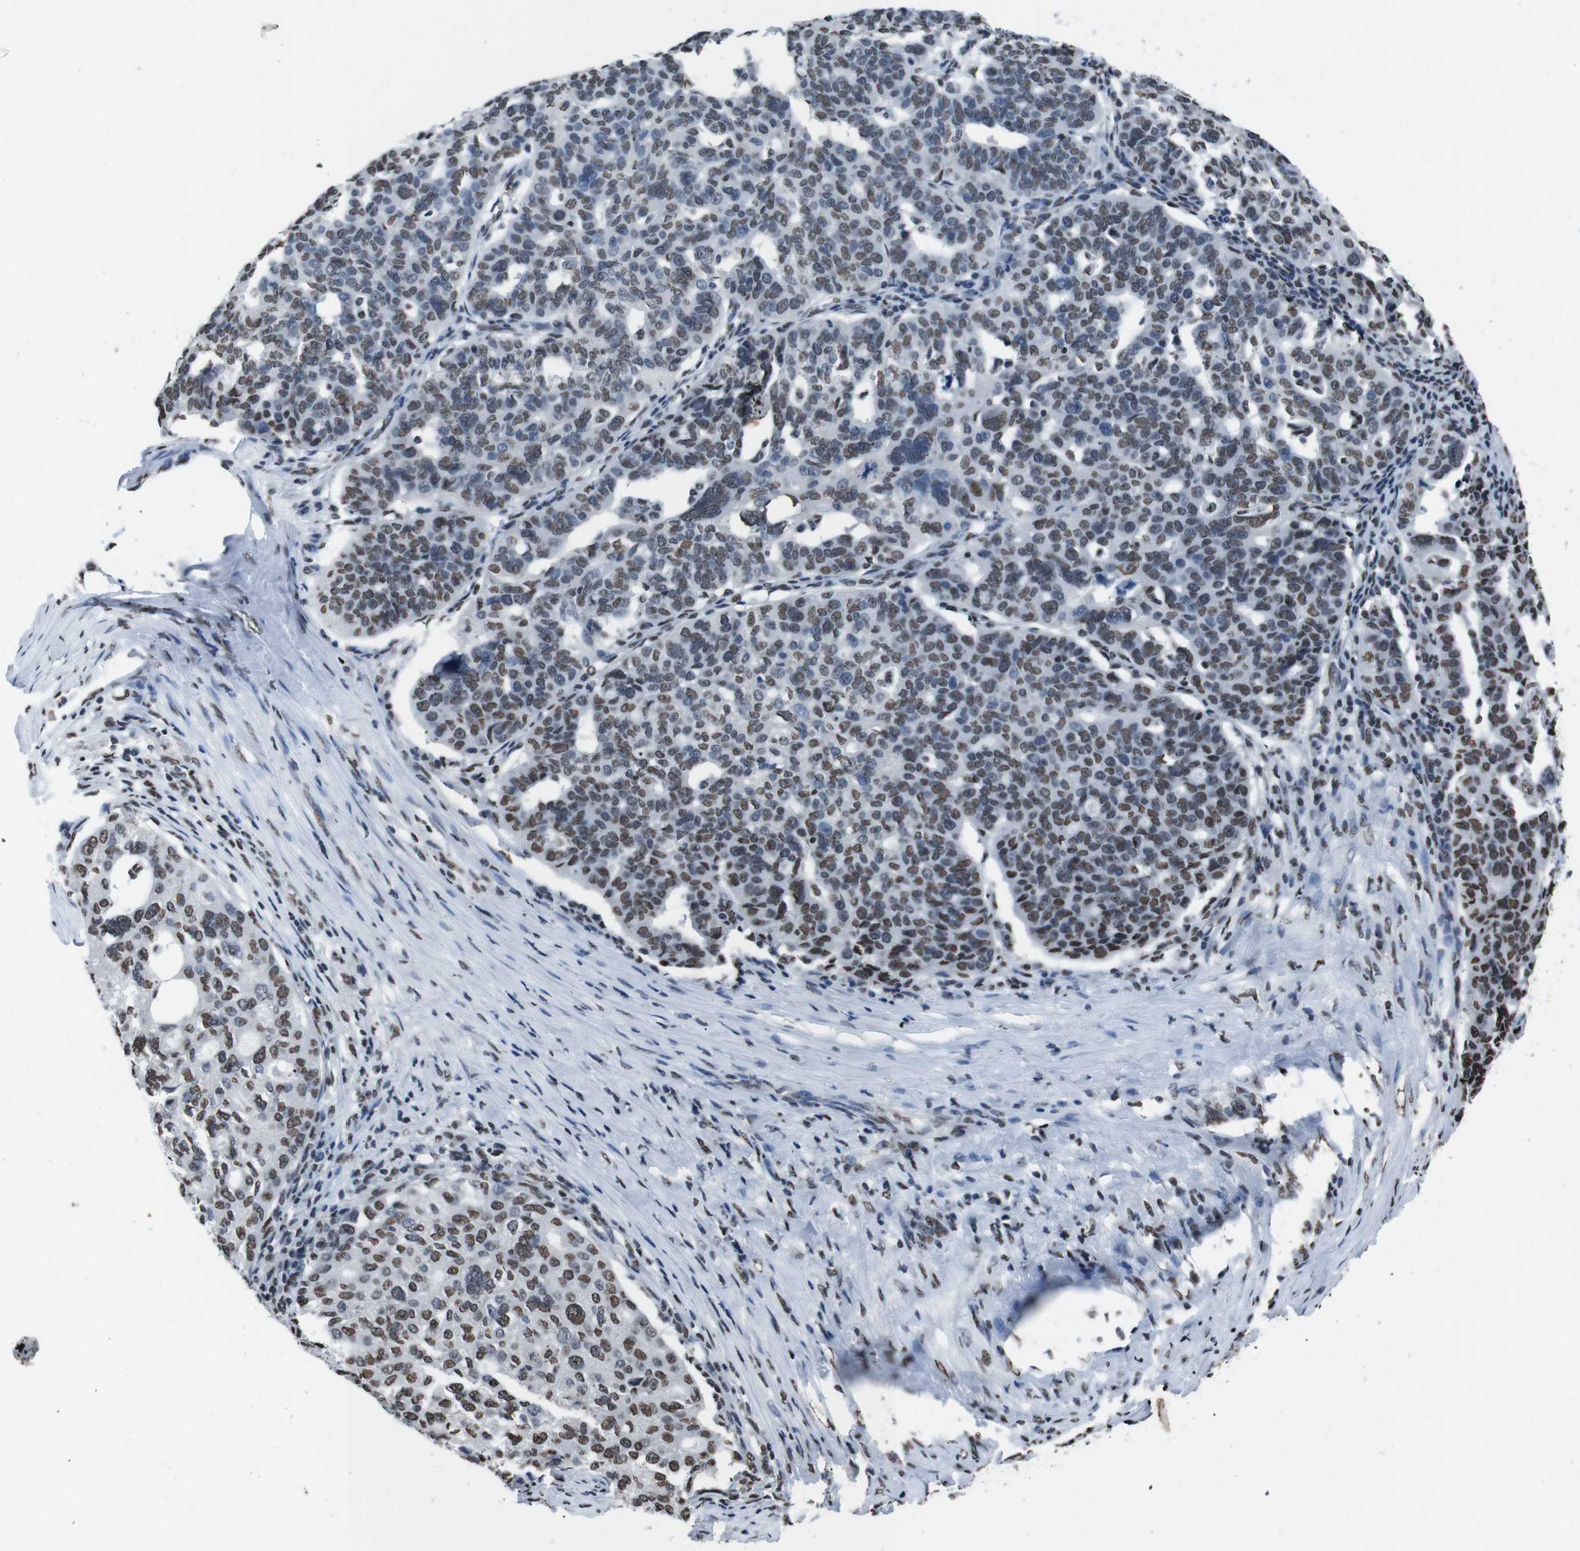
{"staining": {"intensity": "moderate", "quantity": ">75%", "location": "nuclear"}, "tissue": "ovarian cancer", "cell_type": "Tumor cells", "image_type": "cancer", "snomed": [{"axis": "morphology", "description": "Cystadenocarcinoma, serous, NOS"}, {"axis": "topography", "description": "Ovary"}], "caption": "IHC of human serous cystadenocarcinoma (ovarian) shows medium levels of moderate nuclear expression in approximately >75% of tumor cells. (DAB = brown stain, brightfield microscopy at high magnification).", "gene": "PIP4P2", "patient": {"sex": "female", "age": 59}}